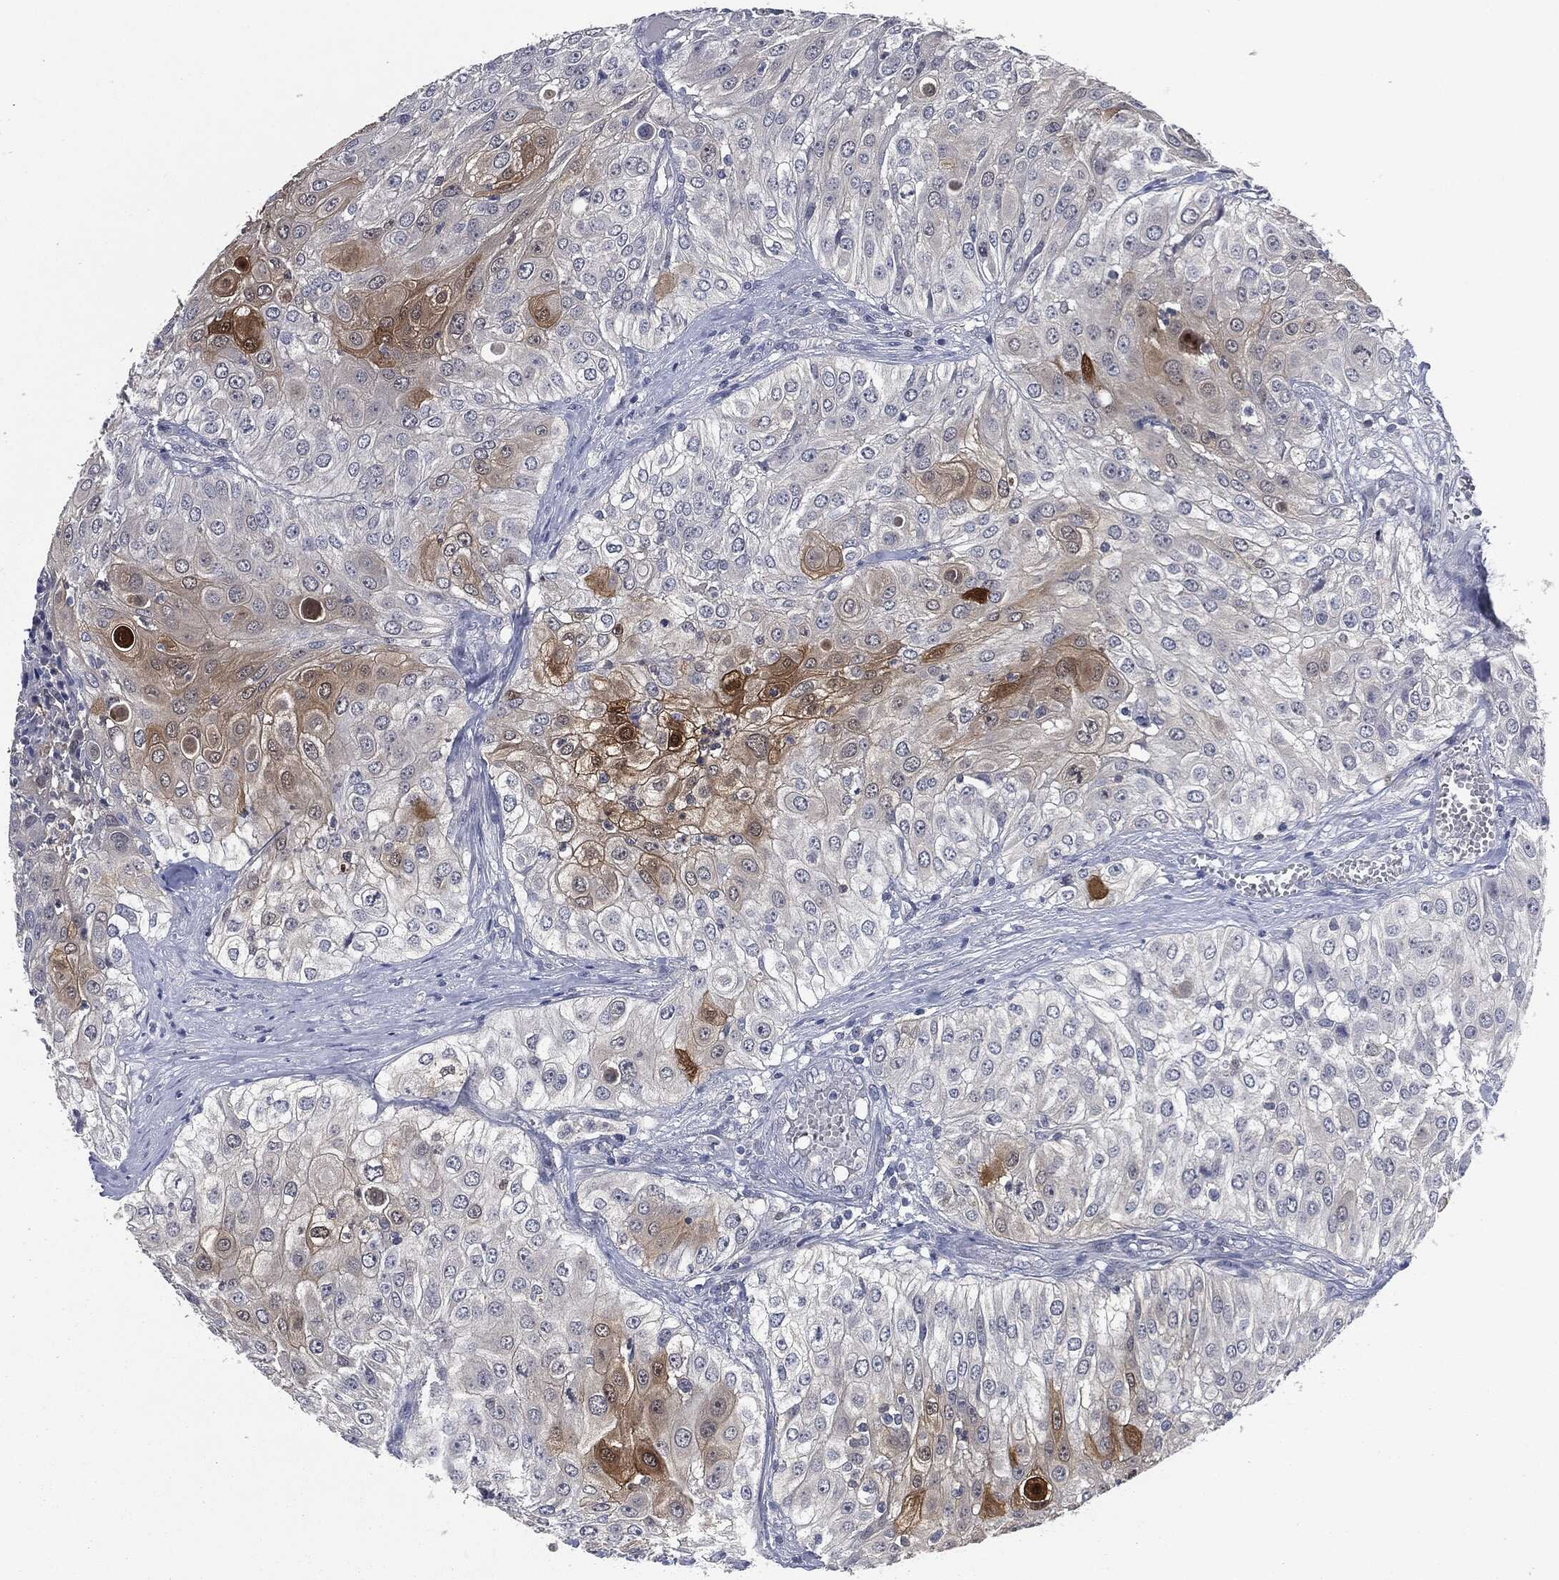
{"staining": {"intensity": "strong", "quantity": "<25%", "location": "cytoplasmic/membranous,nuclear"}, "tissue": "urothelial cancer", "cell_type": "Tumor cells", "image_type": "cancer", "snomed": [{"axis": "morphology", "description": "Urothelial carcinoma, High grade"}, {"axis": "topography", "description": "Urinary bladder"}], "caption": "IHC of human urothelial cancer exhibits medium levels of strong cytoplasmic/membranous and nuclear positivity in approximately <25% of tumor cells. The staining was performed using DAB, with brown indicating positive protein expression. Nuclei are stained blue with hematoxylin.", "gene": "IL1RN", "patient": {"sex": "female", "age": 79}}